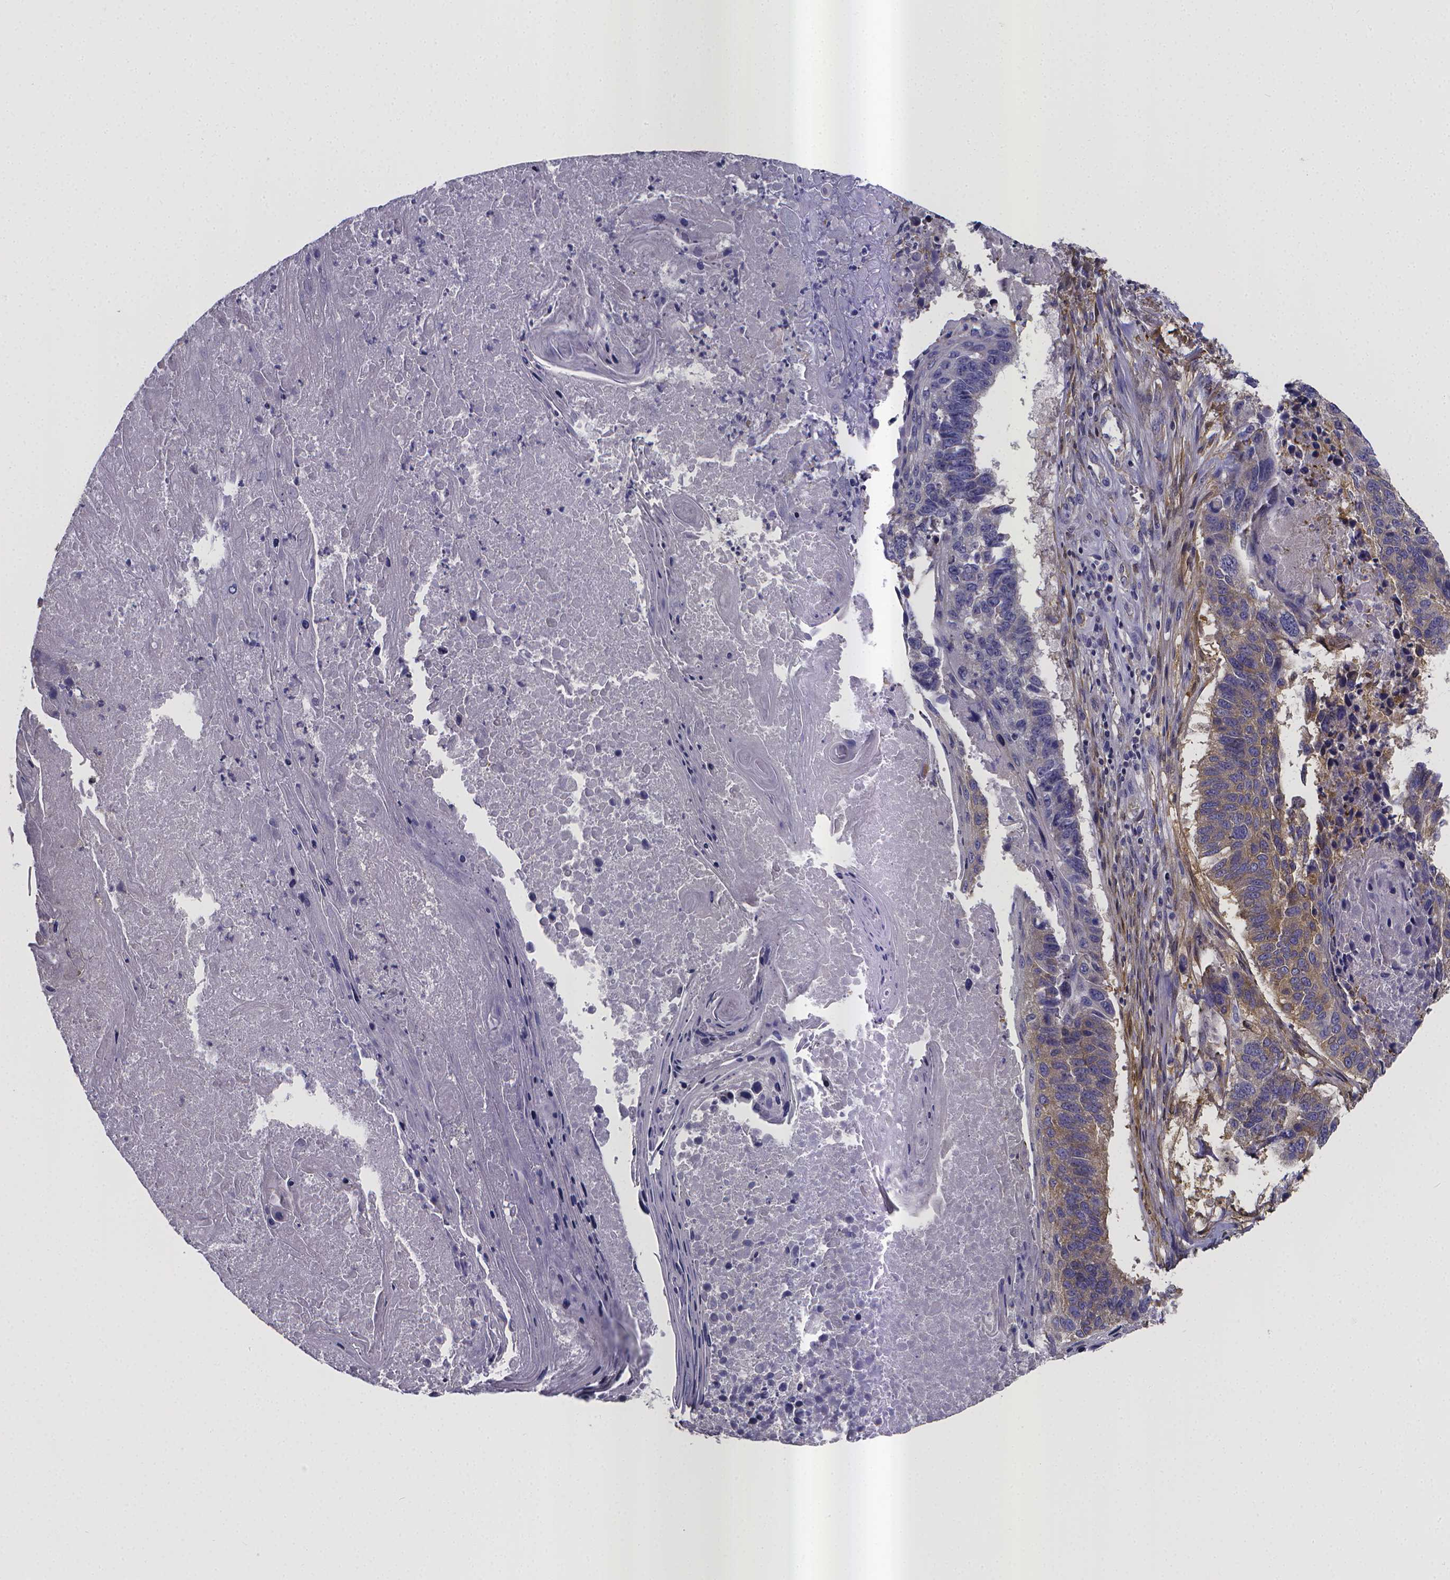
{"staining": {"intensity": "weak", "quantity": "<25%", "location": "cytoplasmic/membranous"}, "tissue": "lung cancer", "cell_type": "Tumor cells", "image_type": "cancer", "snomed": [{"axis": "morphology", "description": "Squamous cell carcinoma, NOS"}, {"axis": "topography", "description": "Lung"}], "caption": "The micrograph shows no staining of tumor cells in lung cancer.", "gene": "RERG", "patient": {"sex": "male", "age": 73}}